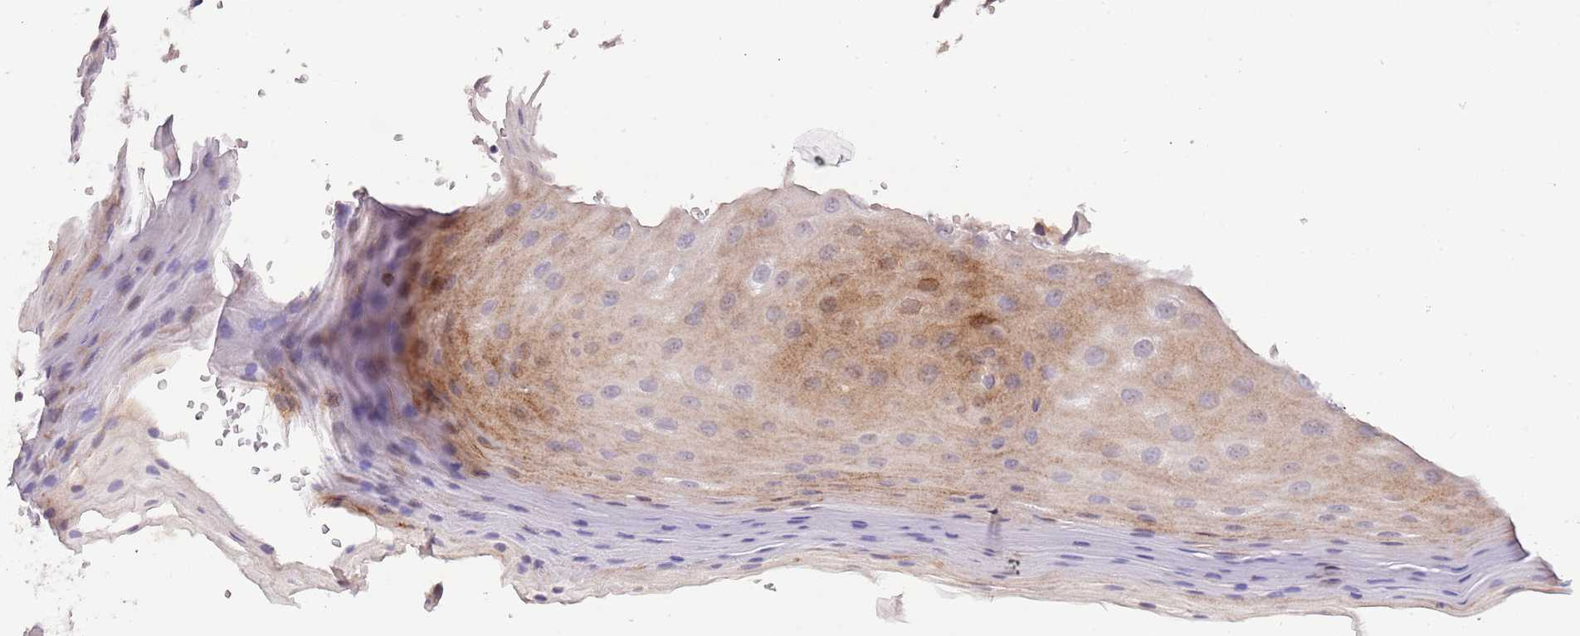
{"staining": {"intensity": "weak", "quantity": "<25%", "location": "cytoplasmic/membranous"}, "tissue": "oral mucosa", "cell_type": "Squamous epithelial cells", "image_type": "normal", "snomed": [{"axis": "morphology", "description": "Normal tissue, NOS"}, {"axis": "topography", "description": "Oral tissue"}, {"axis": "topography", "description": "Tounge, NOS"}], "caption": "Protein analysis of normal oral mucosa demonstrates no significant staining in squamous epithelial cells.", "gene": "NKX2", "patient": {"sex": "male", "age": 47}}